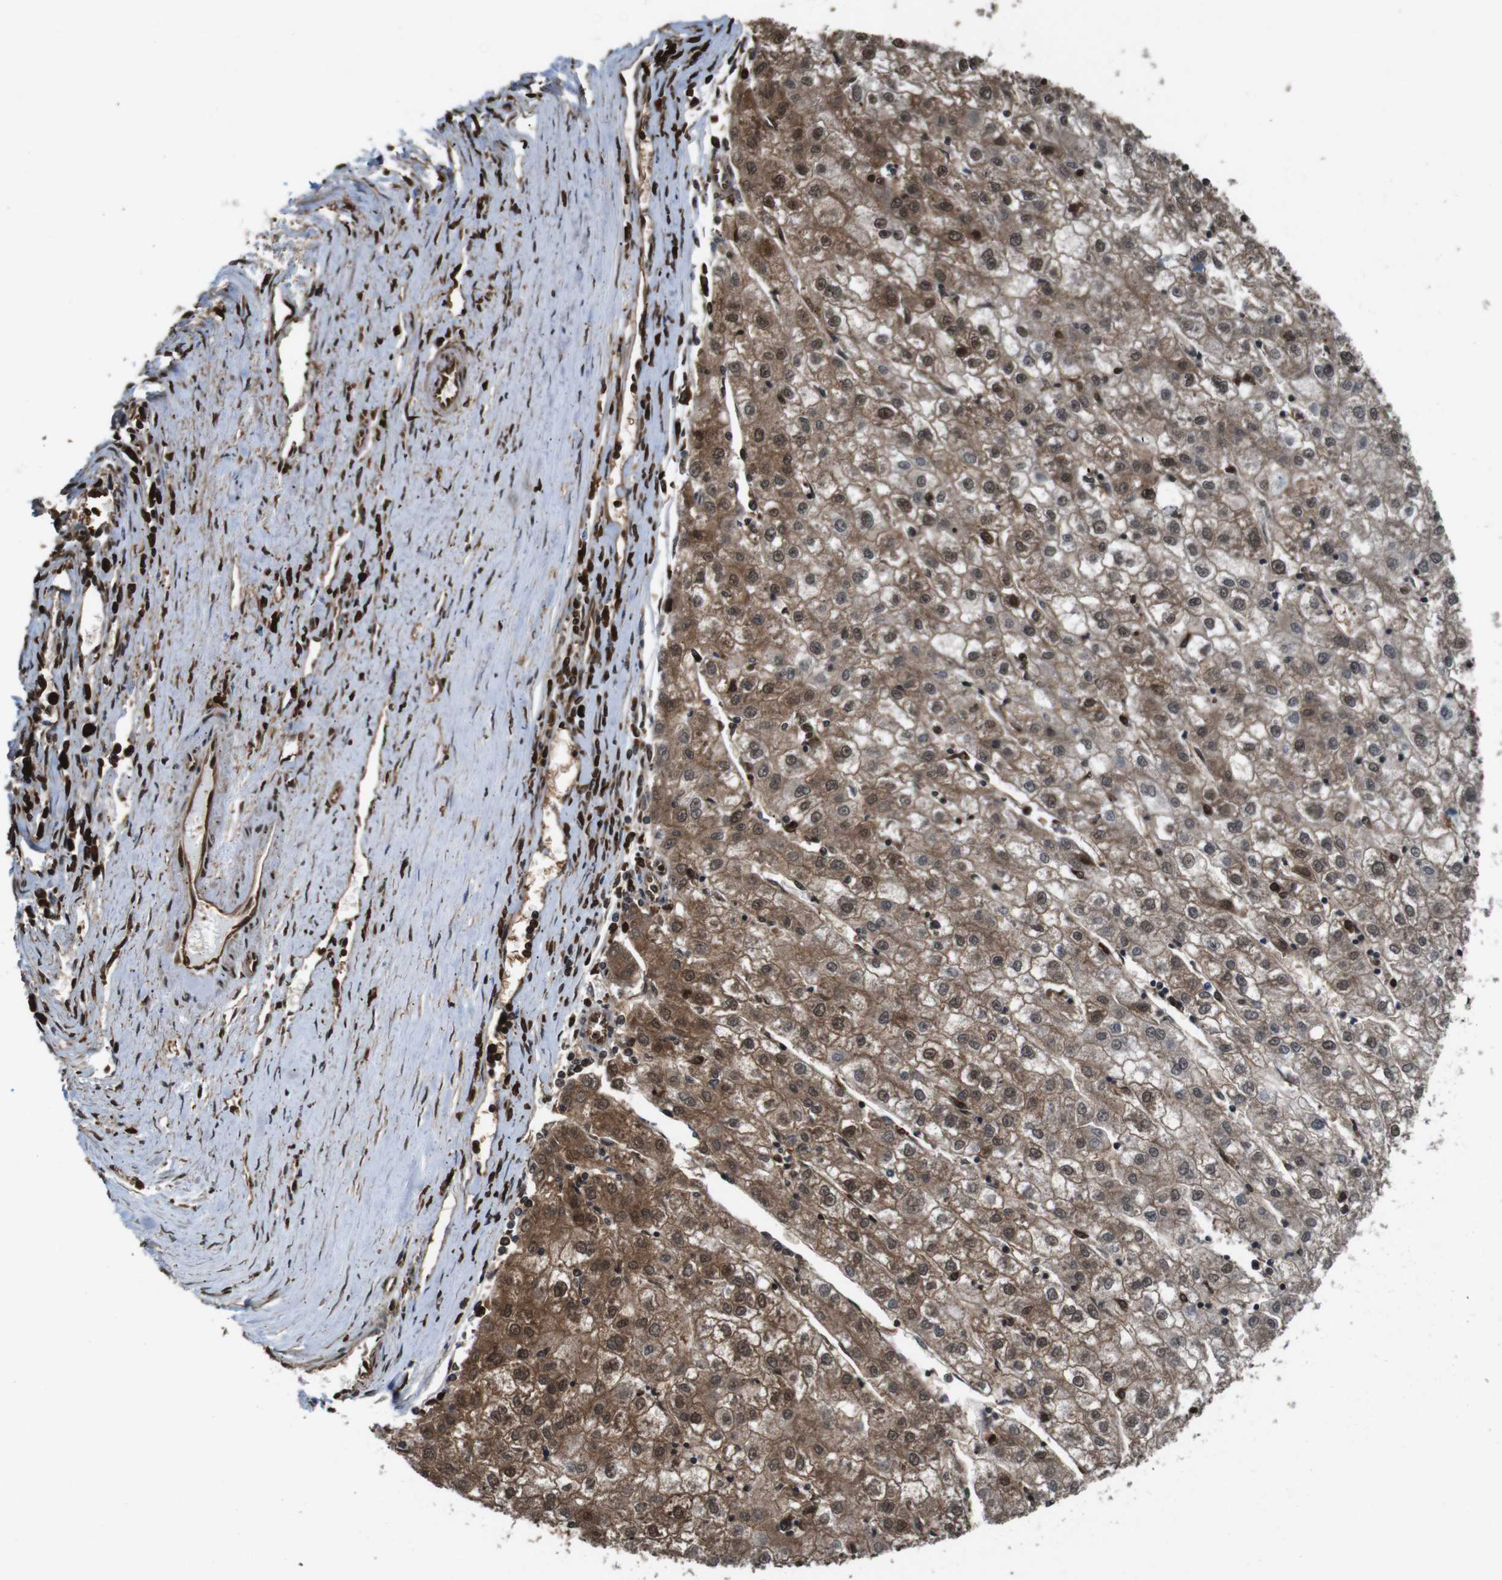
{"staining": {"intensity": "moderate", "quantity": ">75%", "location": "cytoplasmic/membranous,nuclear"}, "tissue": "liver cancer", "cell_type": "Tumor cells", "image_type": "cancer", "snomed": [{"axis": "morphology", "description": "Carcinoma, Hepatocellular, NOS"}, {"axis": "topography", "description": "Liver"}], "caption": "Immunohistochemistry (IHC) micrograph of human liver hepatocellular carcinoma stained for a protein (brown), which demonstrates medium levels of moderate cytoplasmic/membranous and nuclear staining in approximately >75% of tumor cells.", "gene": "VCP", "patient": {"sex": "male", "age": 72}}